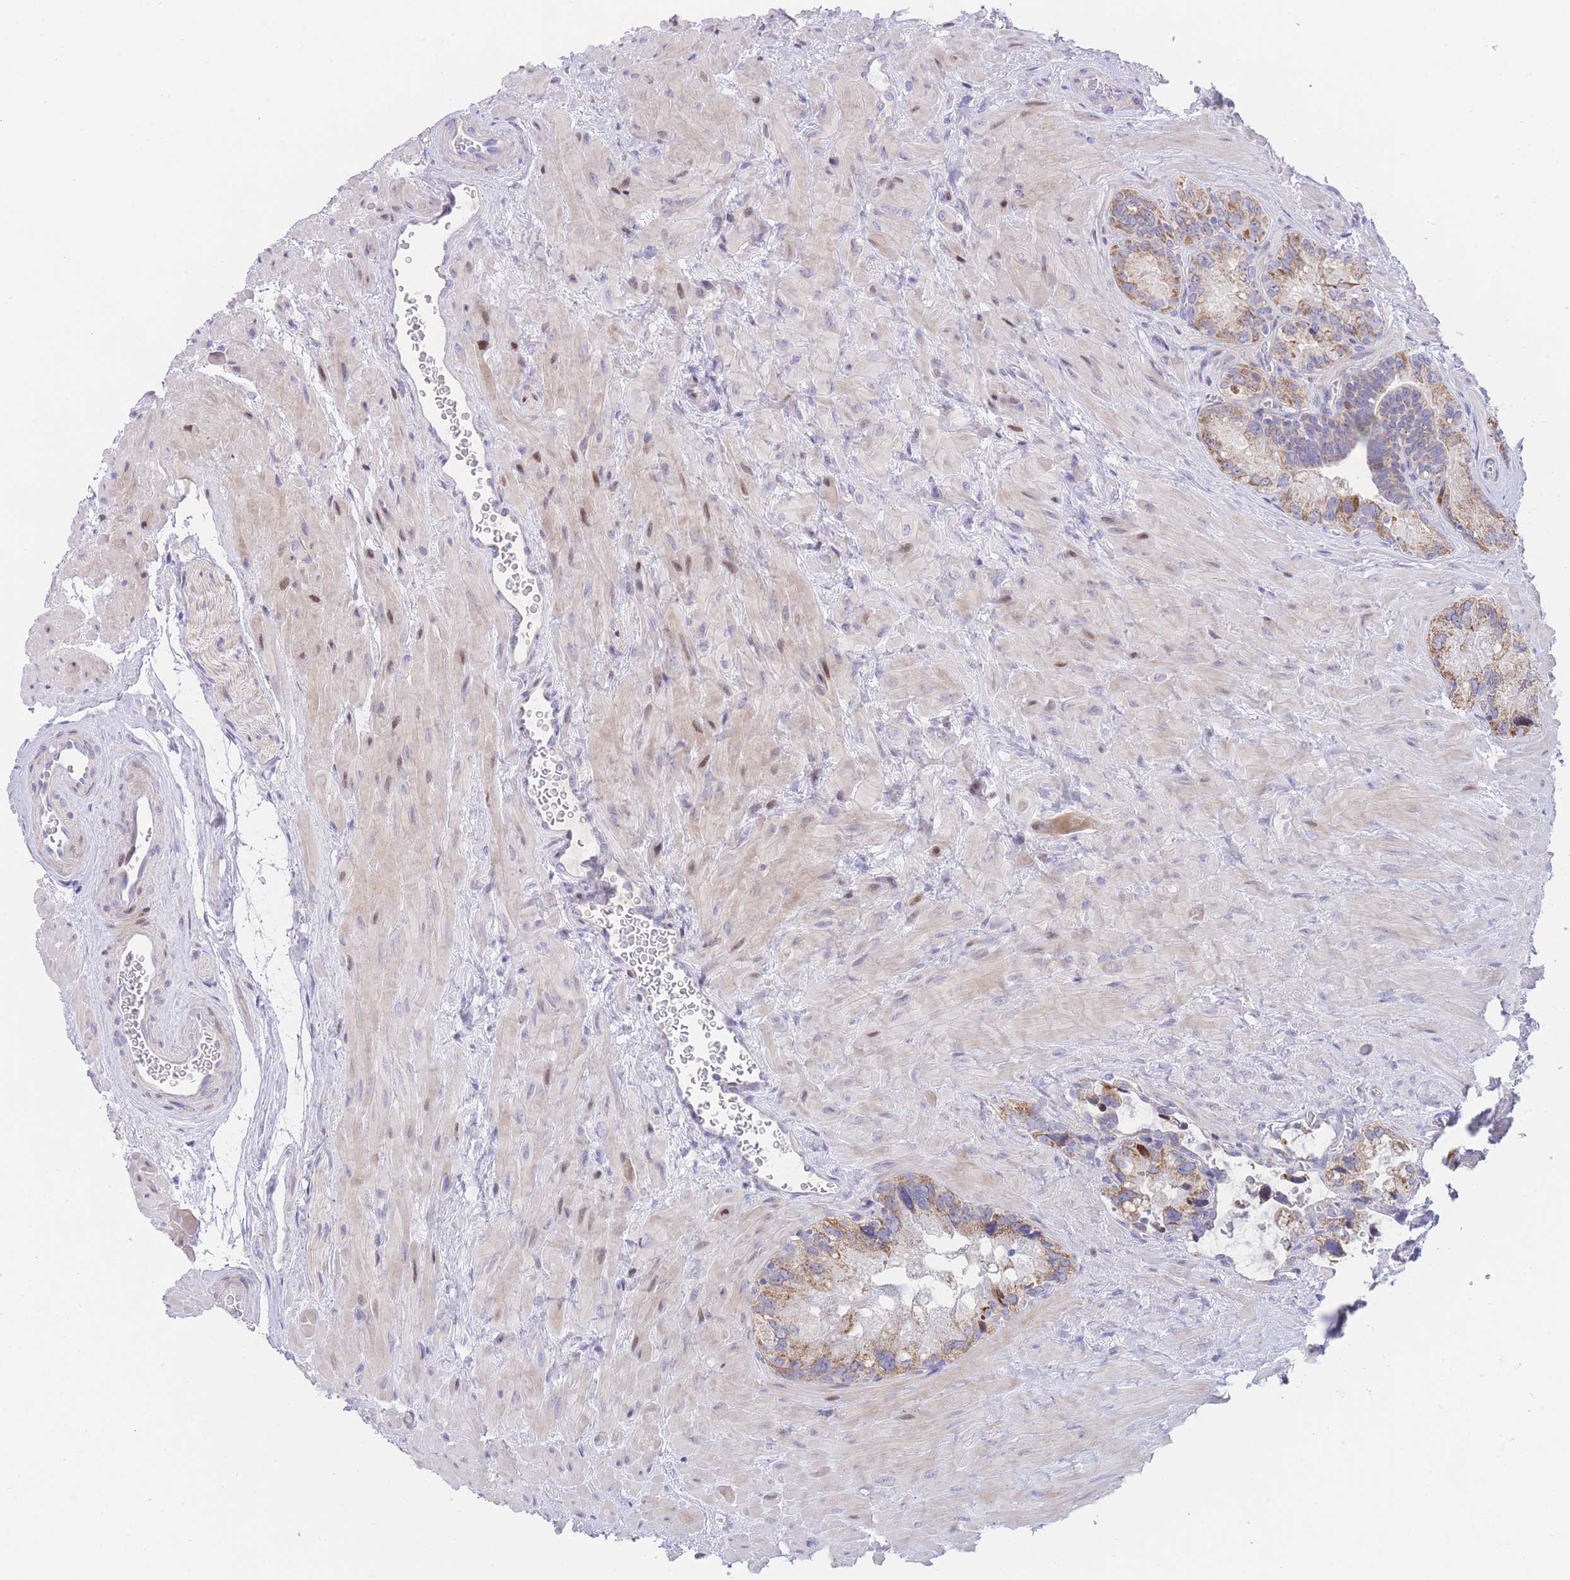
{"staining": {"intensity": "moderate", "quantity": ">75%", "location": "cytoplasmic/membranous"}, "tissue": "seminal vesicle", "cell_type": "Glandular cells", "image_type": "normal", "snomed": [{"axis": "morphology", "description": "Normal tissue, NOS"}, {"axis": "topography", "description": "Seminal veicle"}], "caption": "Human seminal vesicle stained with a brown dye exhibits moderate cytoplasmic/membranous positive staining in about >75% of glandular cells.", "gene": "GPAM", "patient": {"sex": "male", "age": 68}}